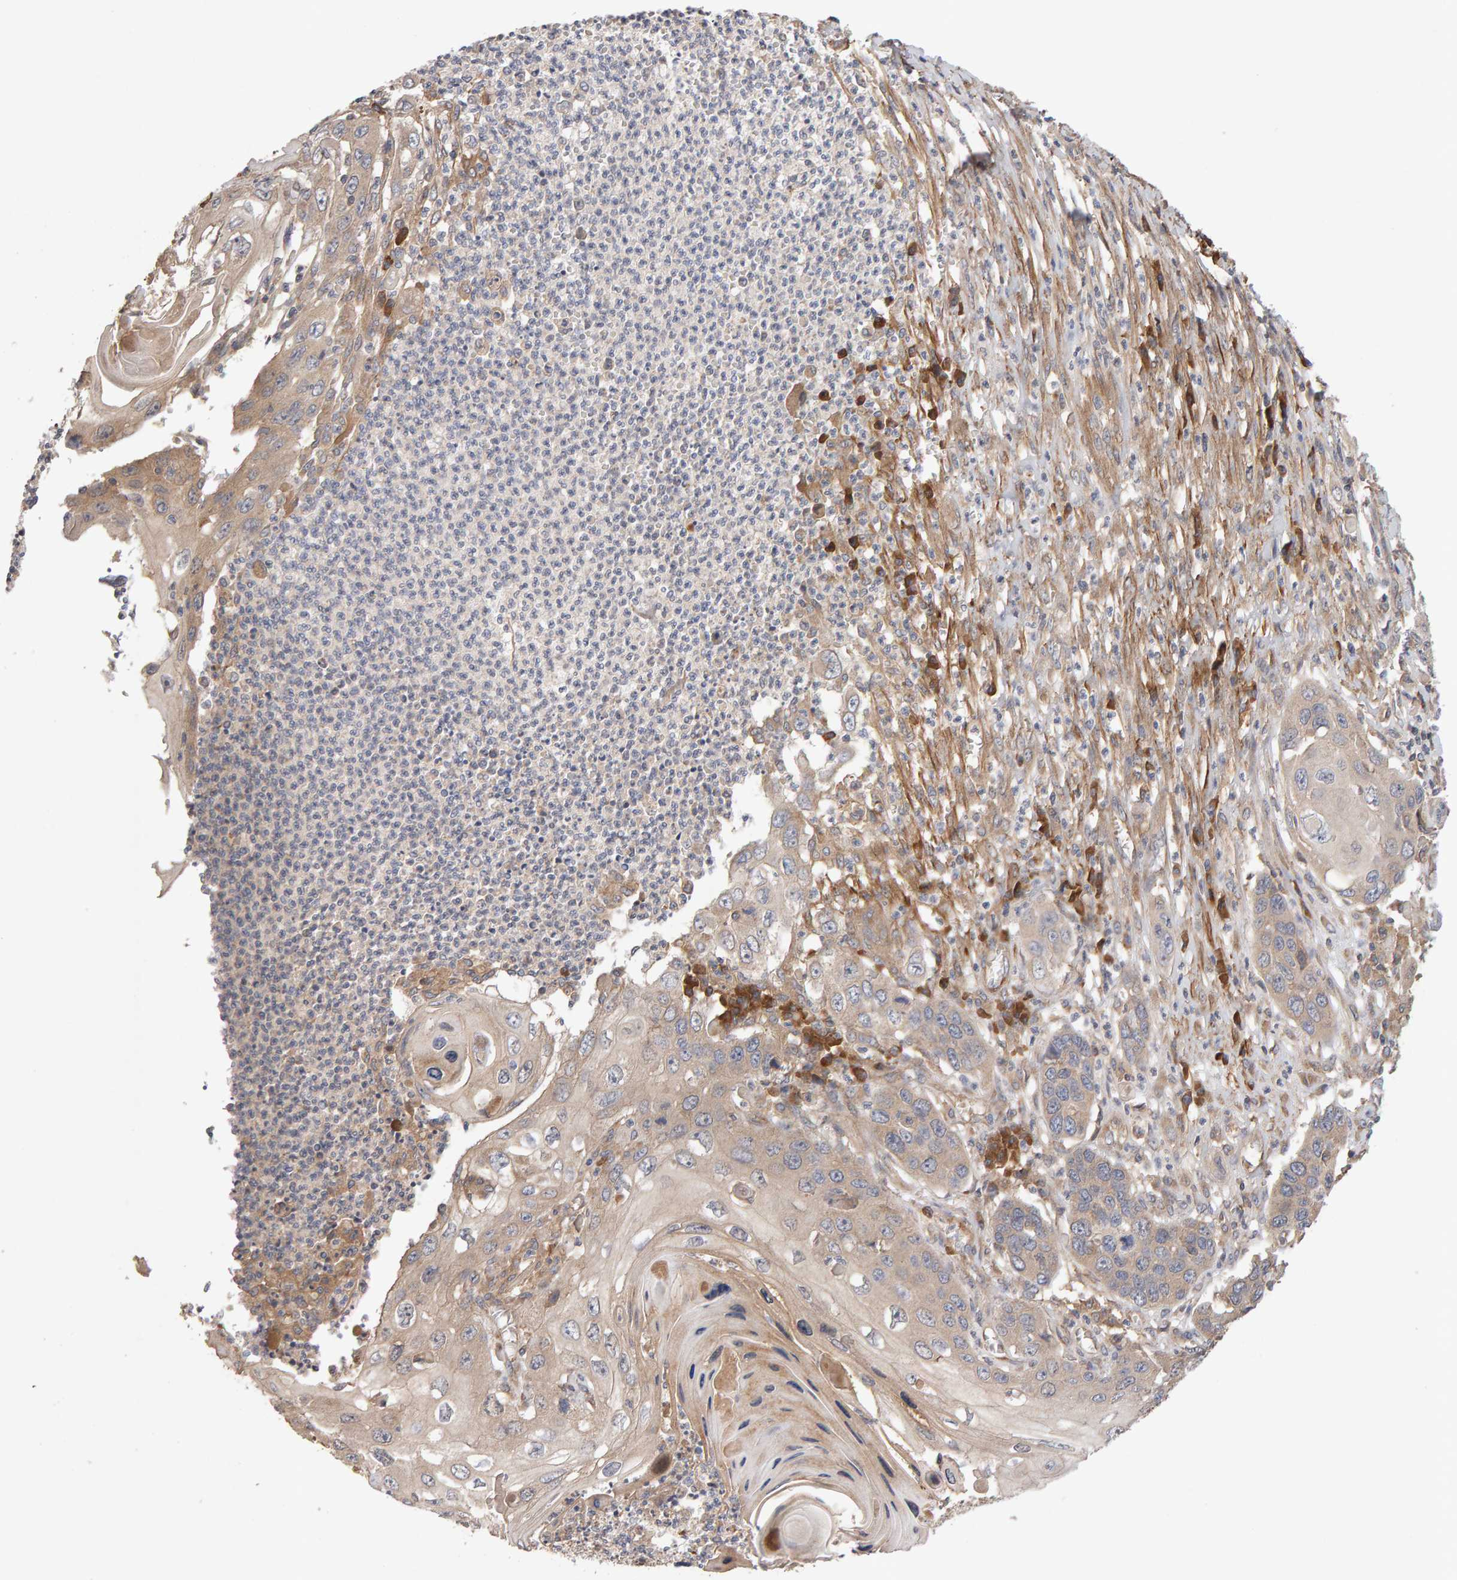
{"staining": {"intensity": "weak", "quantity": ">75%", "location": "cytoplasmic/membranous"}, "tissue": "skin cancer", "cell_type": "Tumor cells", "image_type": "cancer", "snomed": [{"axis": "morphology", "description": "Squamous cell carcinoma, NOS"}, {"axis": "topography", "description": "Skin"}], "caption": "Protein expression analysis of human skin squamous cell carcinoma reveals weak cytoplasmic/membranous positivity in approximately >75% of tumor cells.", "gene": "RNF19A", "patient": {"sex": "male", "age": 55}}